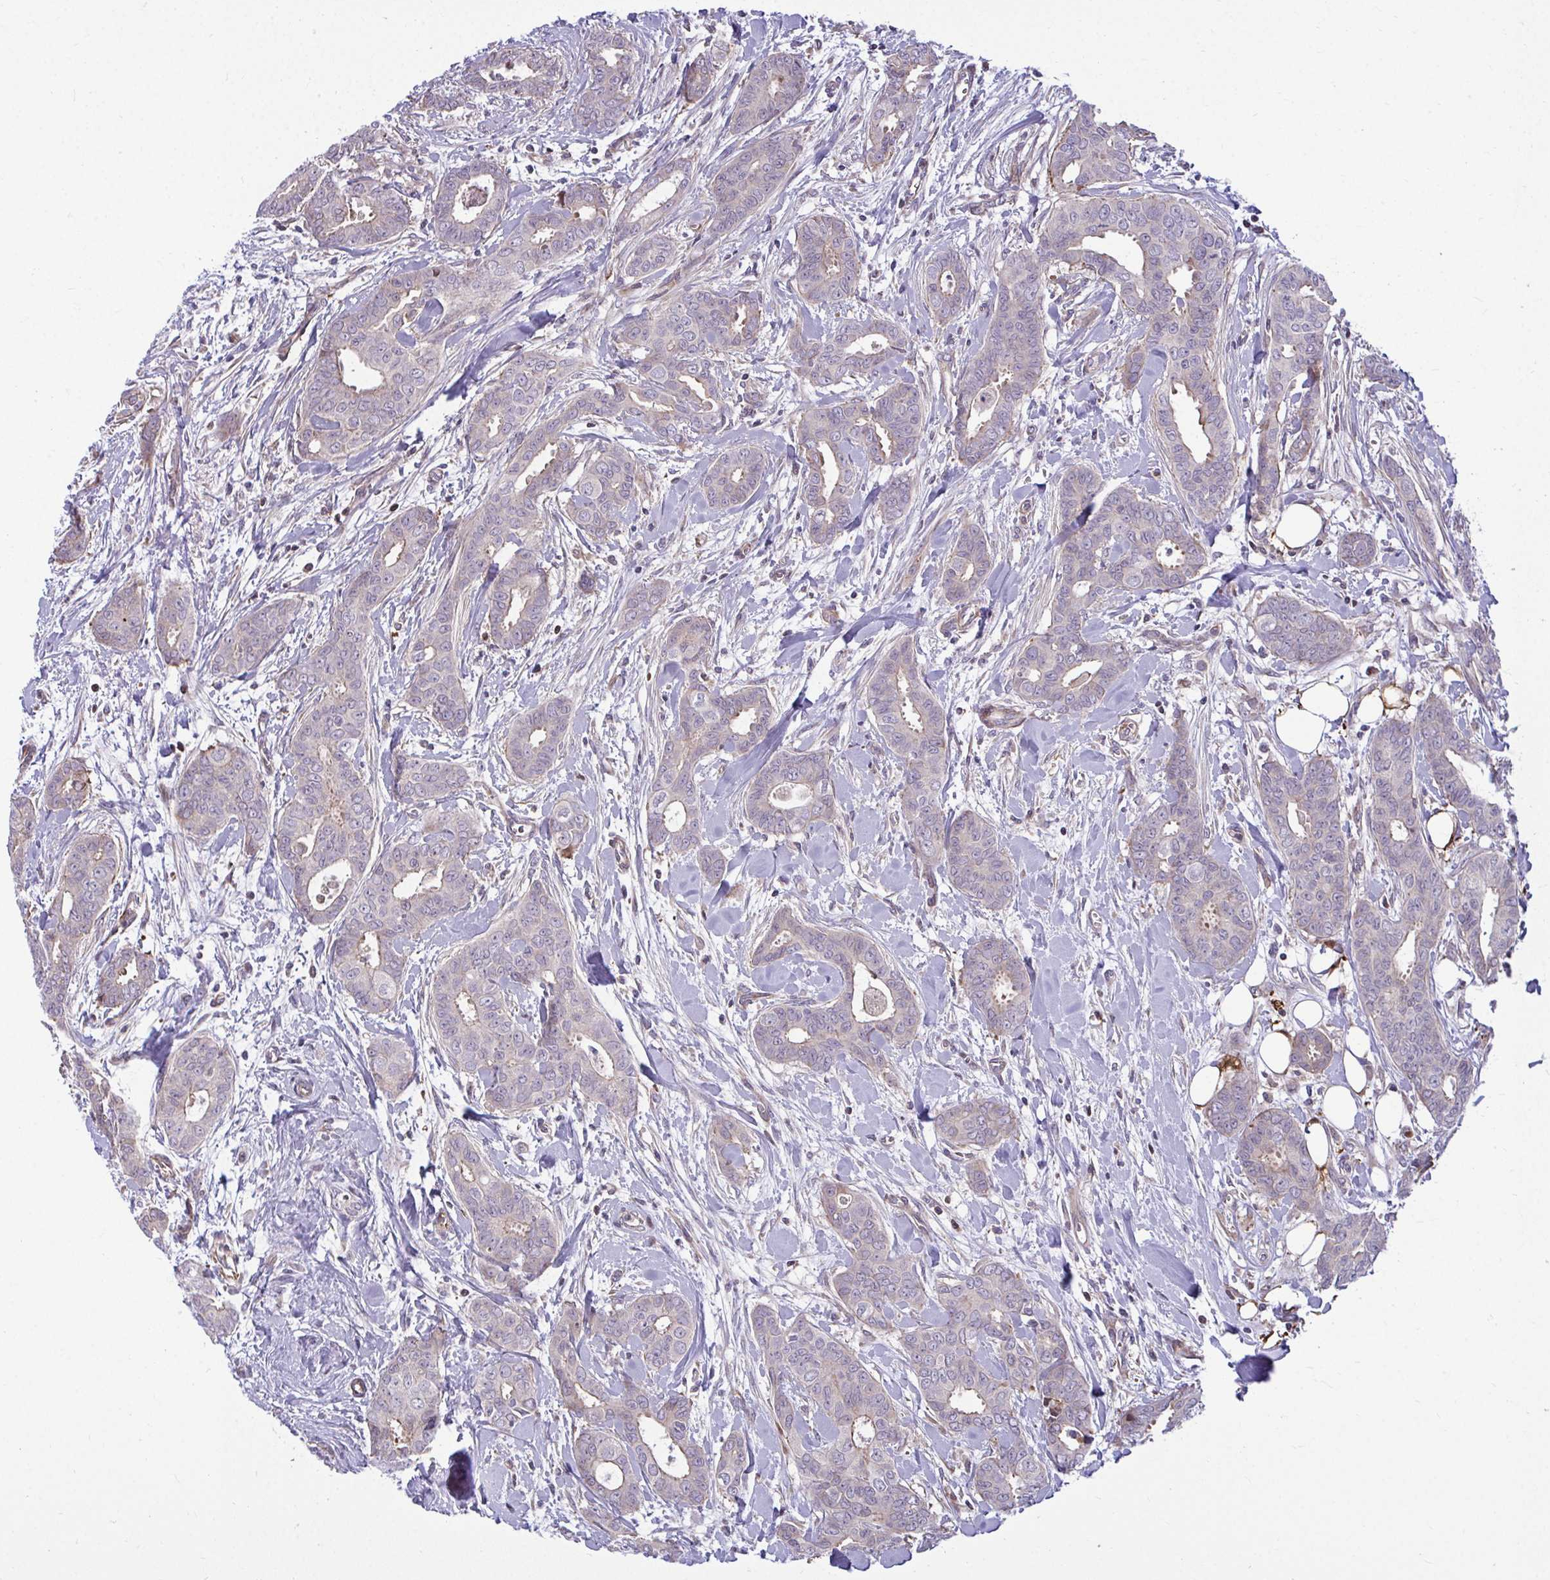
{"staining": {"intensity": "weak", "quantity": "<25%", "location": "cytoplasmic/membranous"}, "tissue": "breast cancer", "cell_type": "Tumor cells", "image_type": "cancer", "snomed": [{"axis": "morphology", "description": "Duct carcinoma"}, {"axis": "topography", "description": "Breast"}], "caption": "This is an immunohistochemistry histopathology image of breast cancer (intraductal carcinoma). There is no expression in tumor cells.", "gene": "ZSCAN9", "patient": {"sex": "female", "age": 45}}